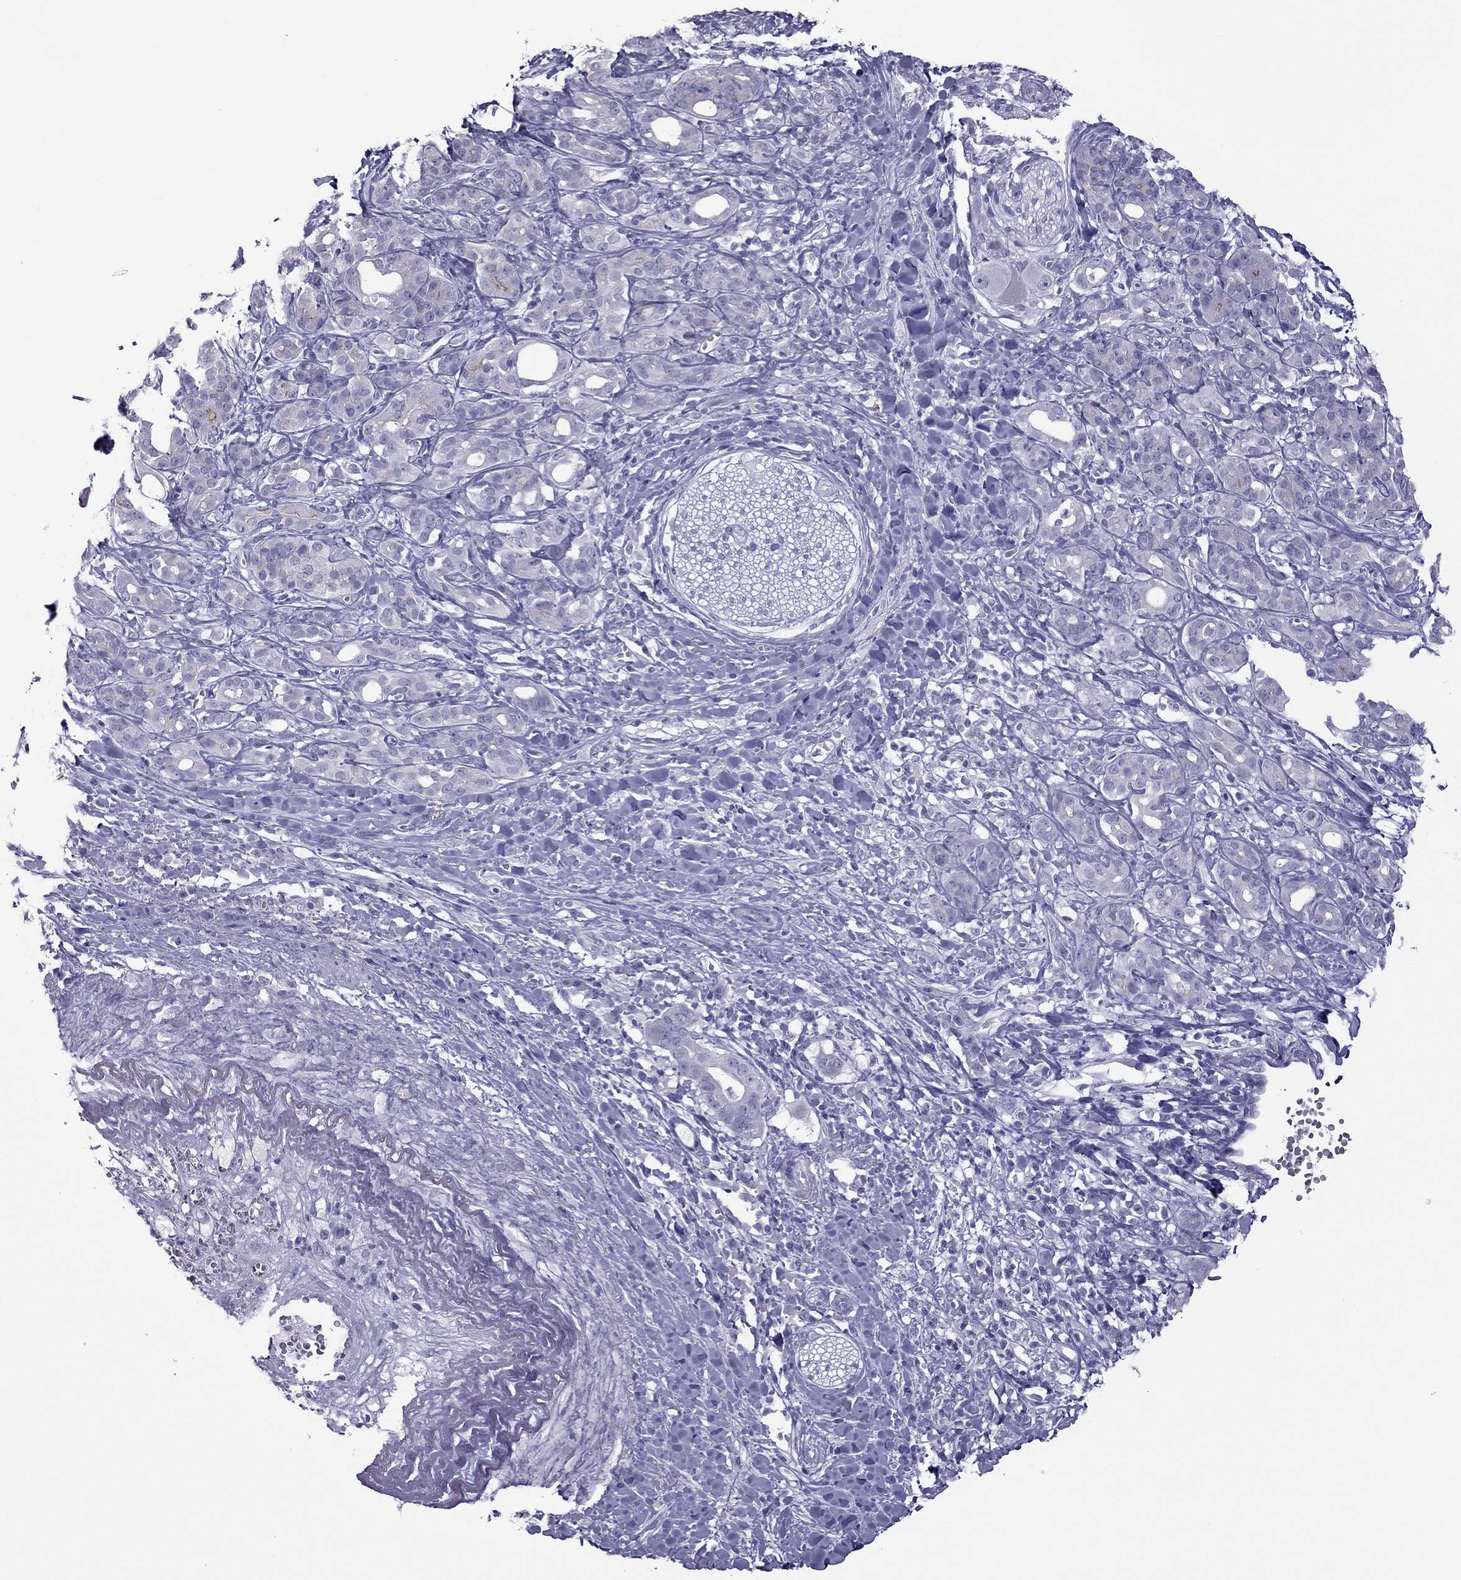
{"staining": {"intensity": "negative", "quantity": "none", "location": "none"}, "tissue": "pancreatic cancer", "cell_type": "Tumor cells", "image_type": "cancer", "snomed": [{"axis": "morphology", "description": "Adenocarcinoma, NOS"}, {"axis": "topography", "description": "Pancreas"}], "caption": "Tumor cells show no significant staining in pancreatic cancer (adenocarcinoma). (IHC, brightfield microscopy, high magnification).", "gene": "TEX14", "patient": {"sex": "male", "age": 61}}